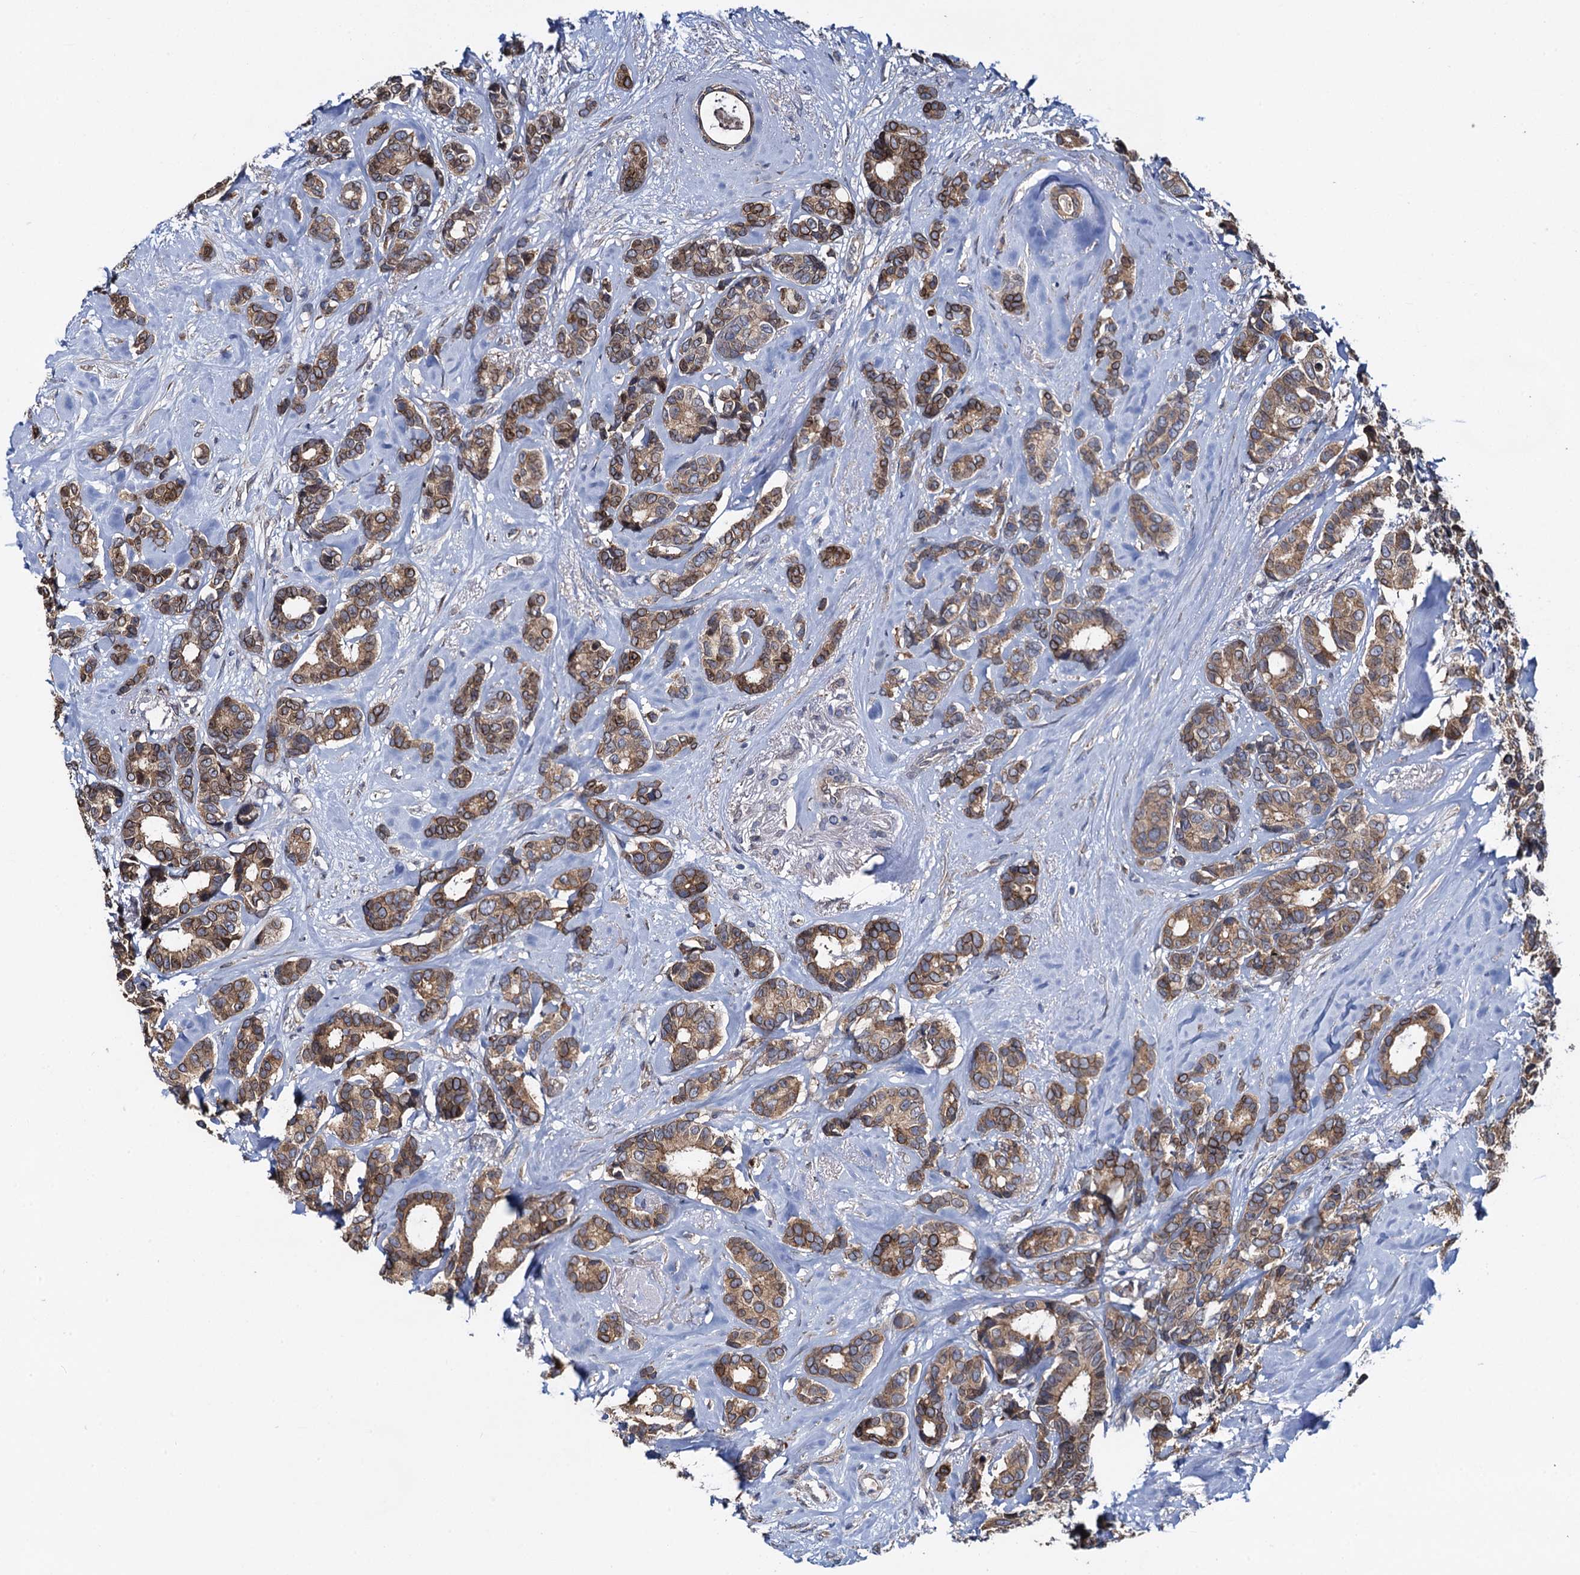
{"staining": {"intensity": "moderate", "quantity": ">75%", "location": "cytoplasmic/membranous,nuclear"}, "tissue": "breast cancer", "cell_type": "Tumor cells", "image_type": "cancer", "snomed": [{"axis": "morphology", "description": "Duct carcinoma"}, {"axis": "topography", "description": "Breast"}], "caption": "This is an image of IHC staining of breast intraductal carcinoma, which shows moderate expression in the cytoplasmic/membranous and nuclear of tumor cells.", "gene": "EVX2", "patient": {"sex": "female", "age": 87}}